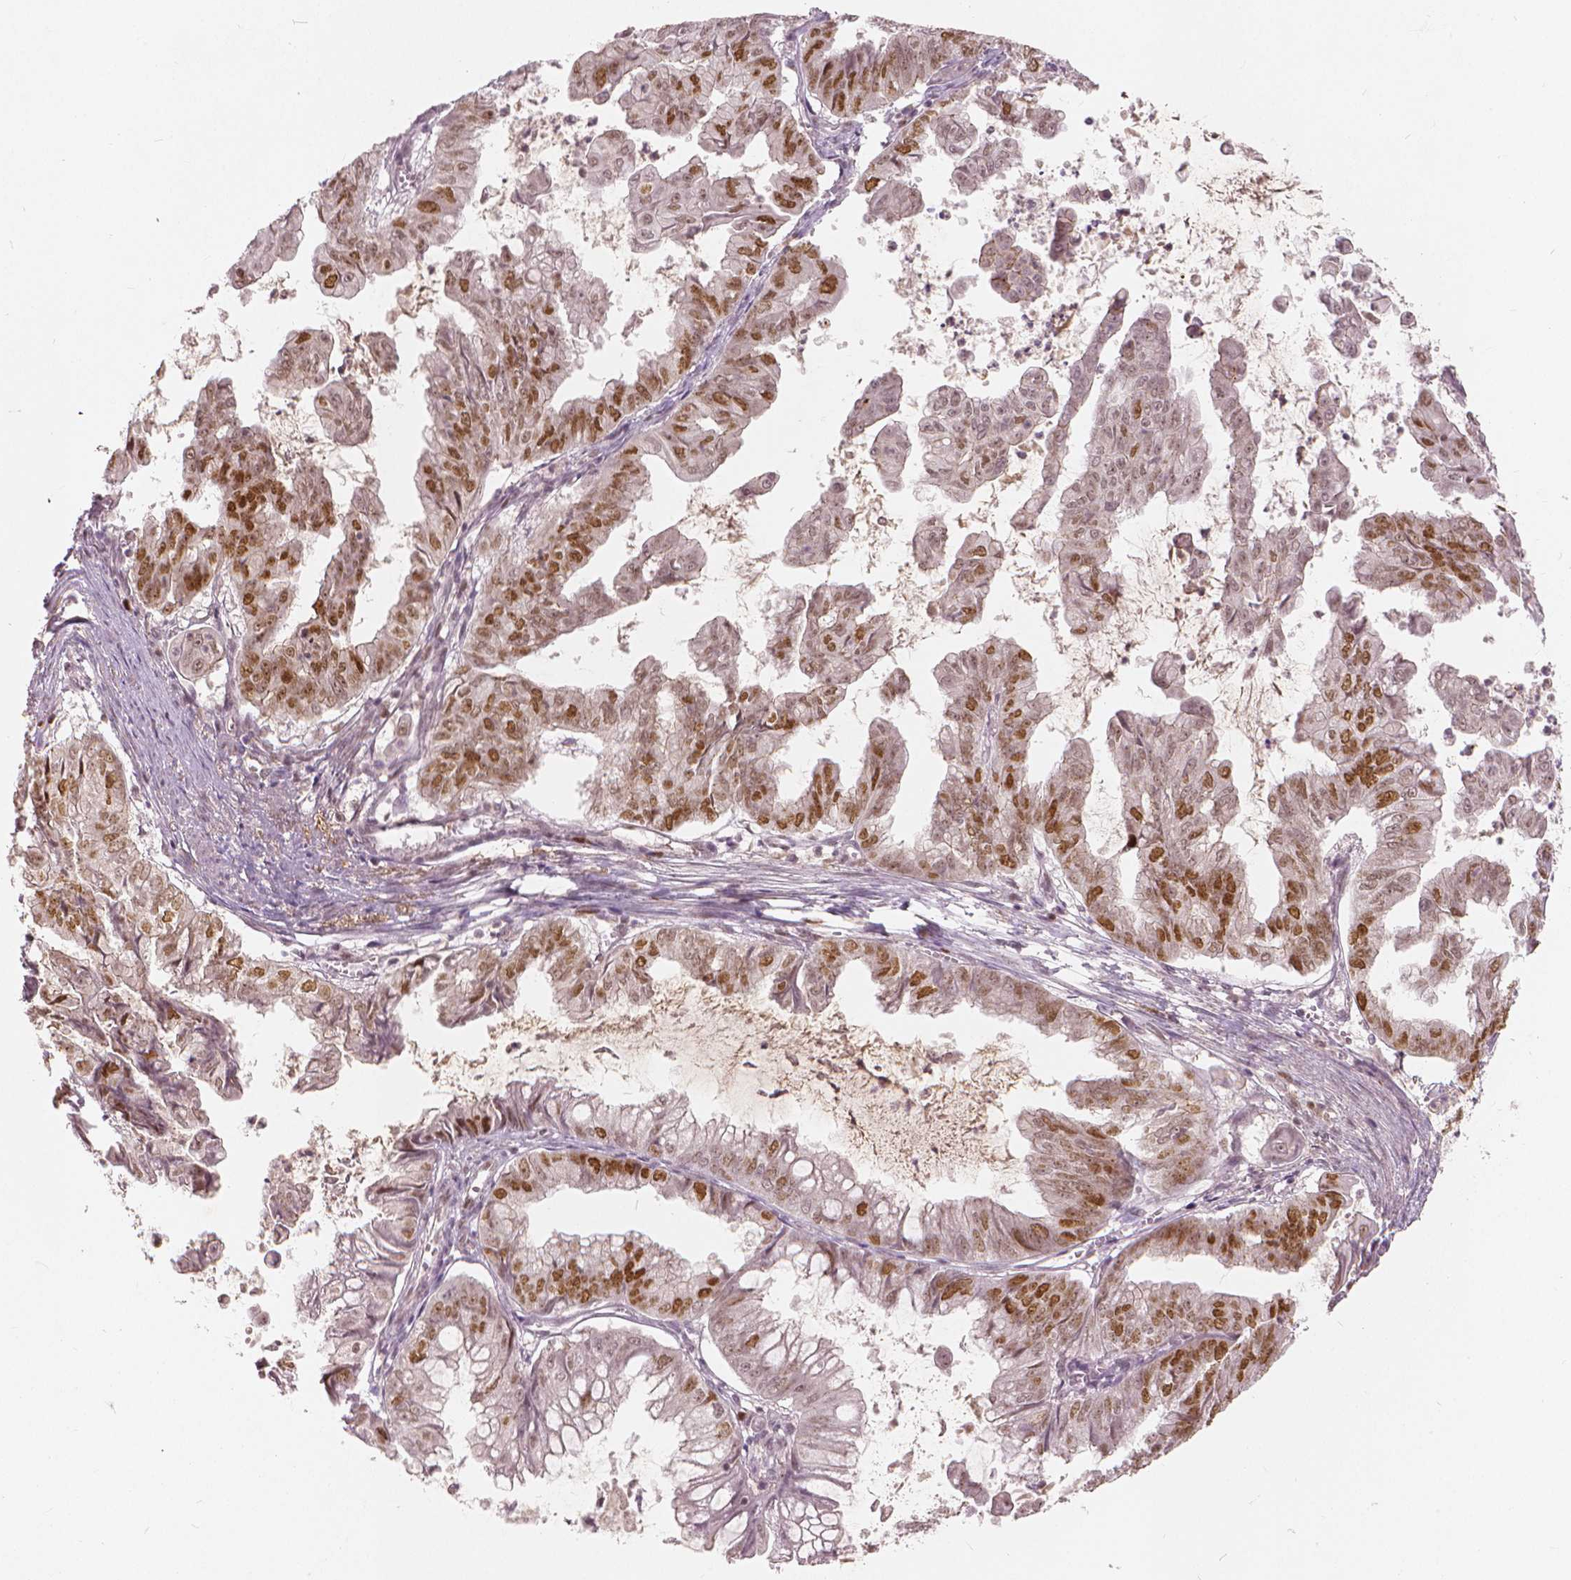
{"staining": {"intensity": "moderate", "quantity": ">75%", "location": "nuclear"}, "tissue": "stomach cancer", "cell_type": "Tumor cells", "image_type": "cancer", "snomed": [{"axis": "morphology", "description": "Adenocarcinoma, NOS"}, {"axis": "topography", "description": "Stomach, upper"}], "caption": "Tumor cells exhibit moderate nuclear staining in approximately >75% of cells in stomach cancer. (IHC, brightfield microscopy, high magnification).", "gene": "NSD2", "patient": {"sex": "male", "age": 80}}